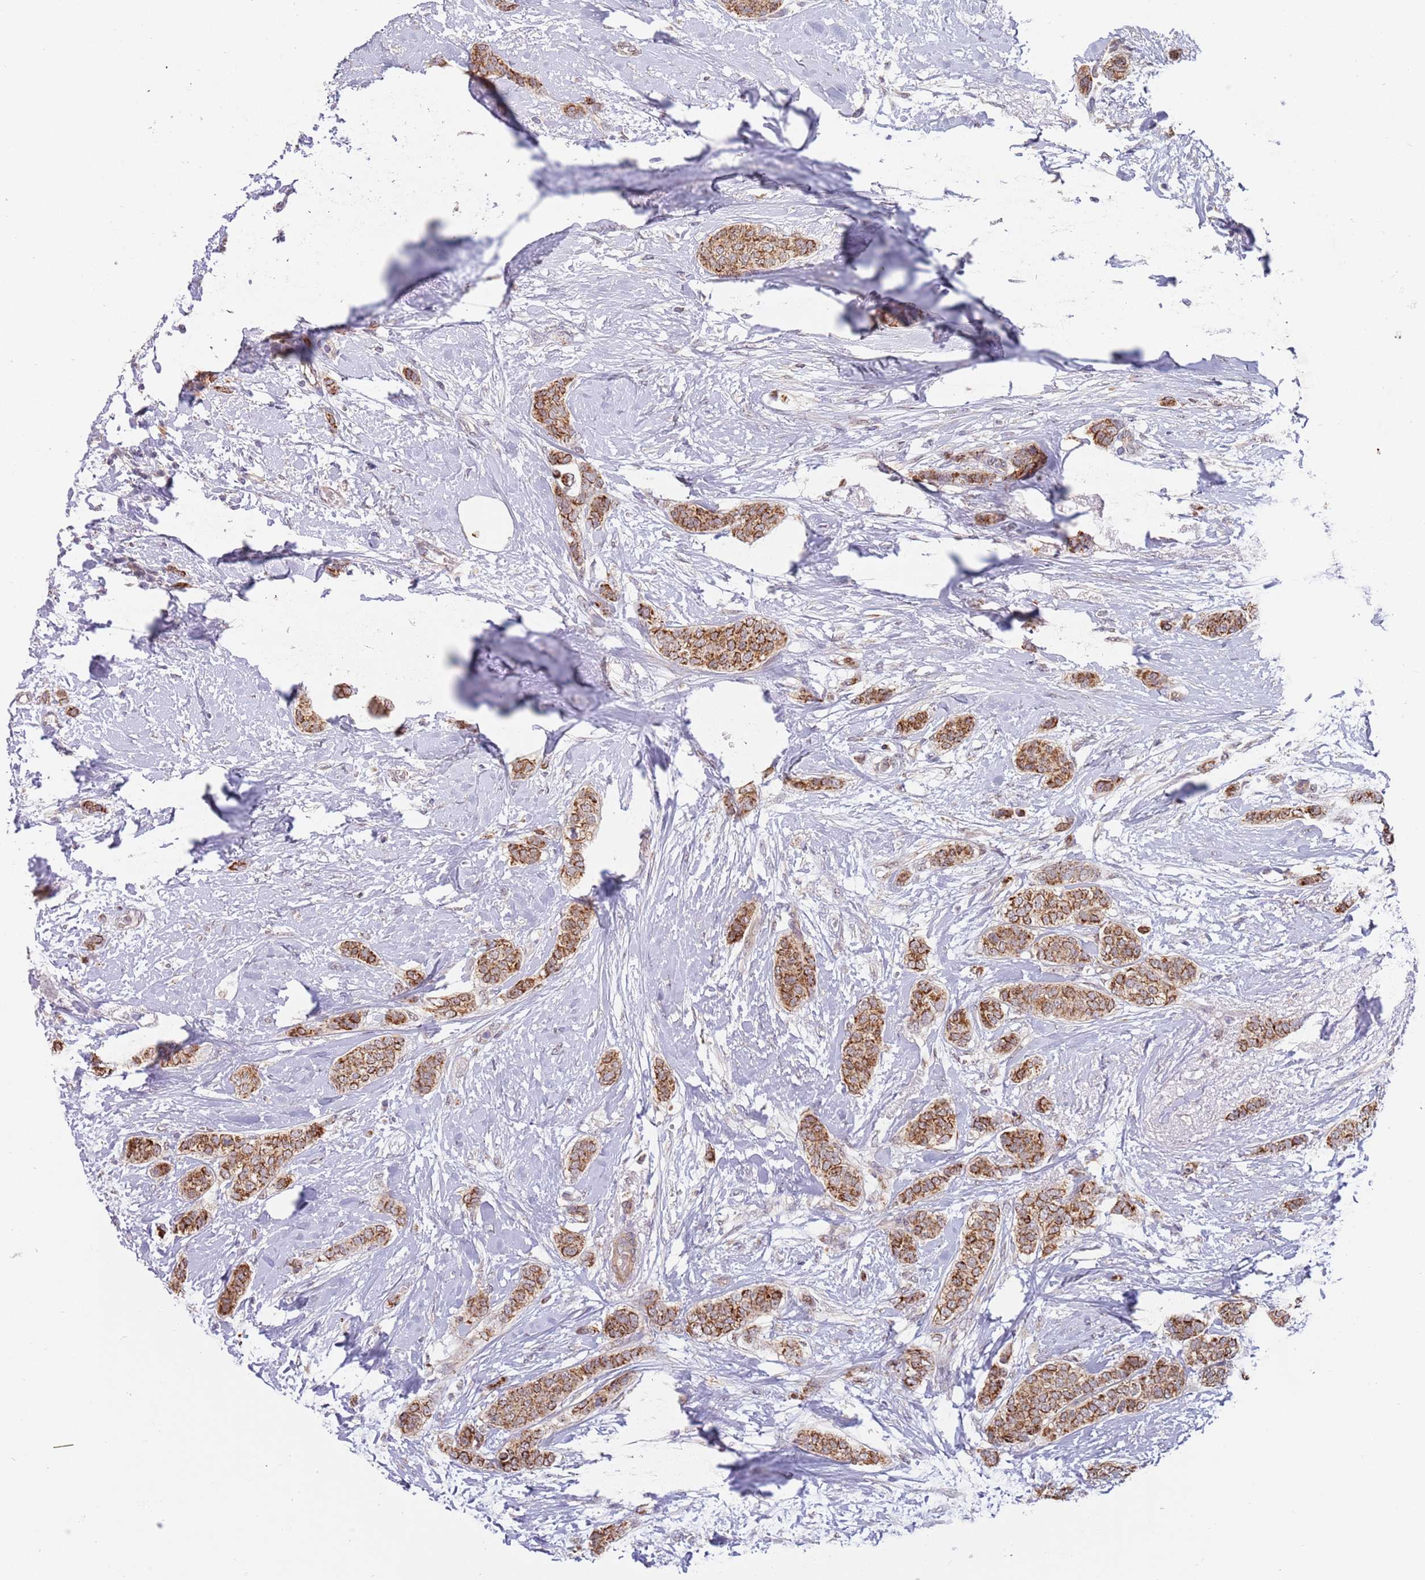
{"staining": {"intensity": "strong", "quantity": ">75%", "location": "cytoplasmic/membranous"}, "tissue": "breast cancer", "cell_type": "Tumor cells", "image_type": "cancer", "snomed": [{"axis": "morphology", "description": "Duct carcinoma"}, {"axis": "topography", "description": "Breast"}], "caption": "Protein staining of breast cancer tissue displays strong cytoplasmic/membranous positivity in about >75% of tumor cells.", "gene": "UQCC3", "patient": {"sex": "female", "age": 72}}